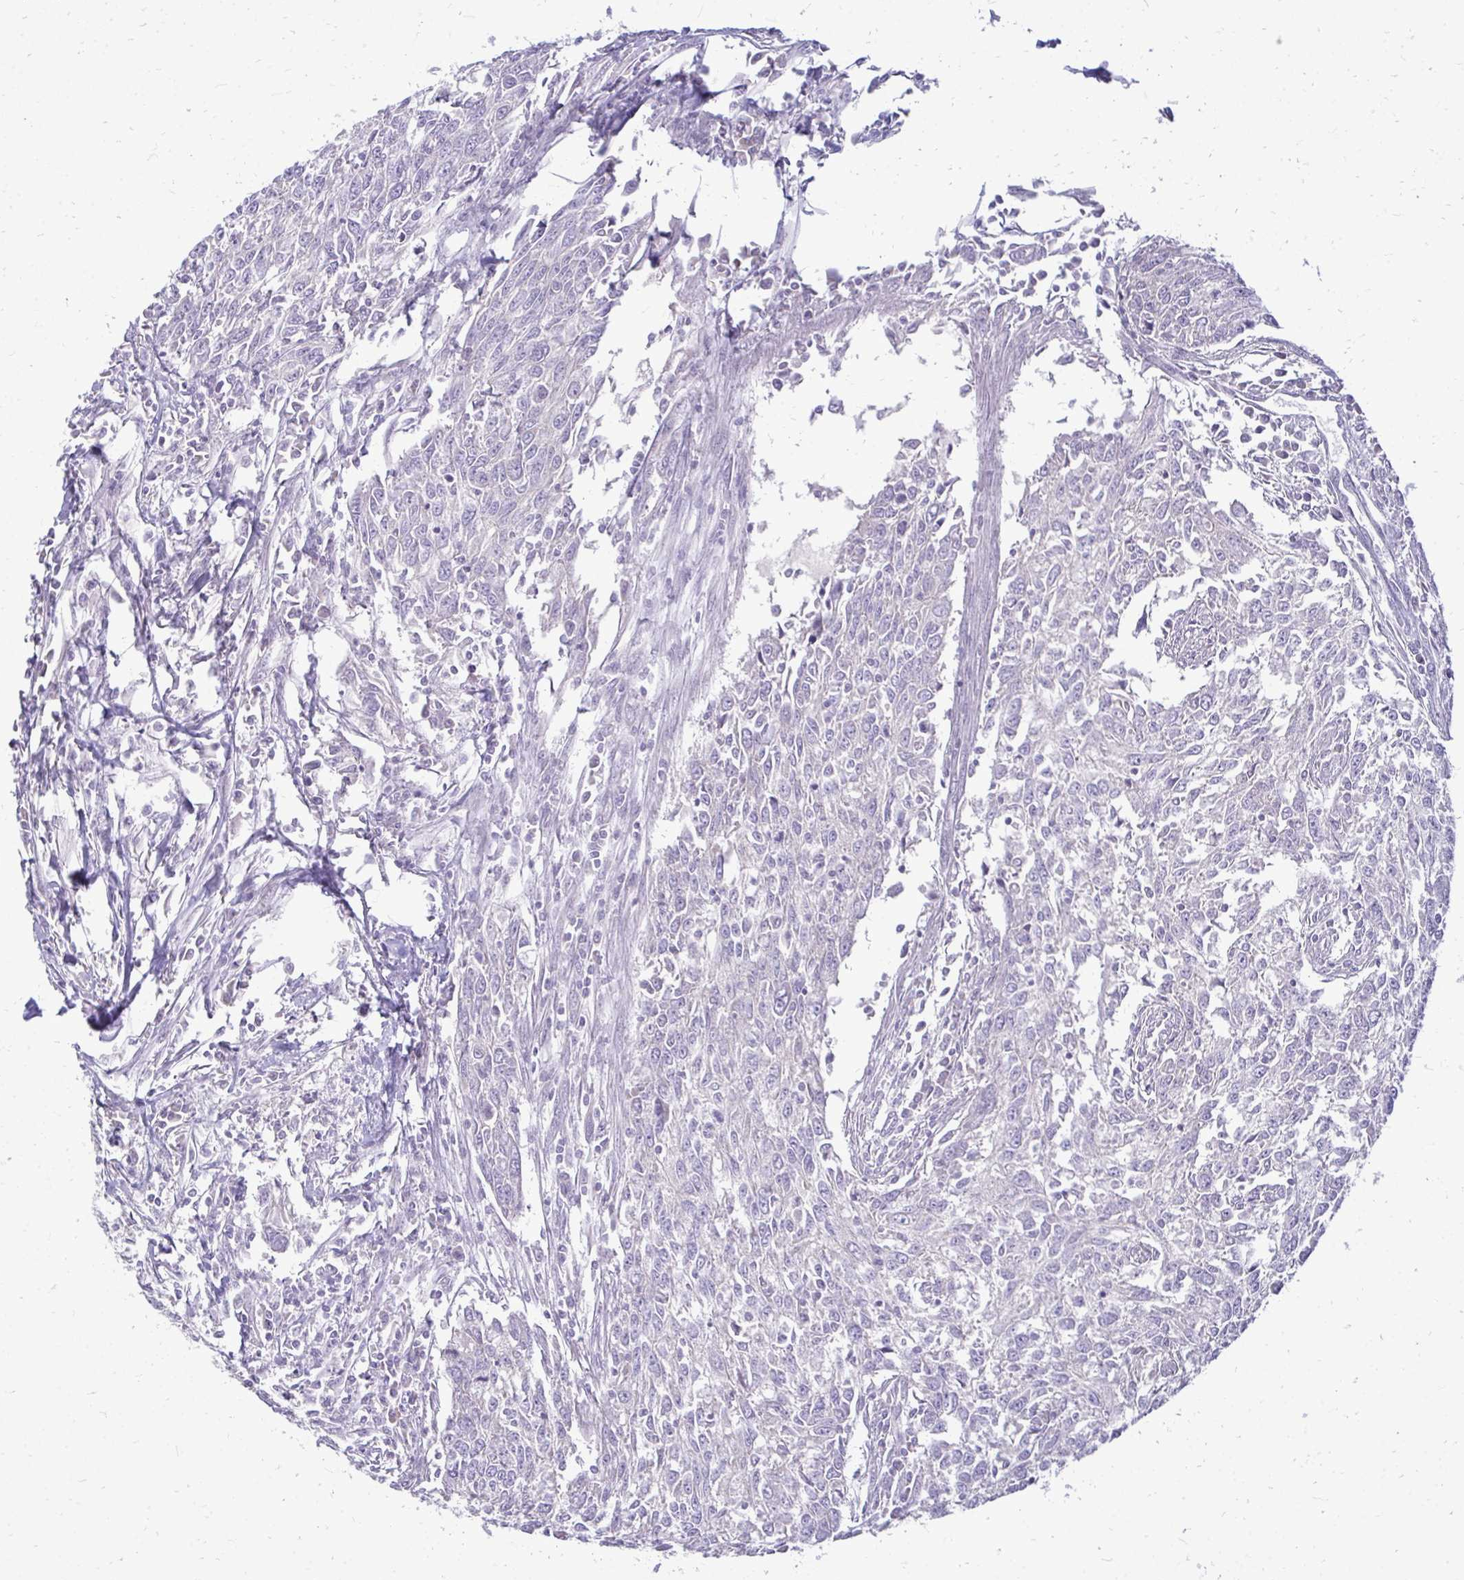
{"staining": {"intensity": "negative", "quantity": "none", "location": "none"}, "tissue": "breast cancer", "cell_type": "Tumor cells", "image_type": "cancer", "snomed": [{"axis": "morphology", "description": "Duct carcinoma"}, {"axis": "topography", "description": "Breast"}], "caption": "Photomicrograph shows no protein staining in tumor cells of breast cancer tissue.", "gene": "RPLP2", "patient": {"sex": "female", "age": 50}}